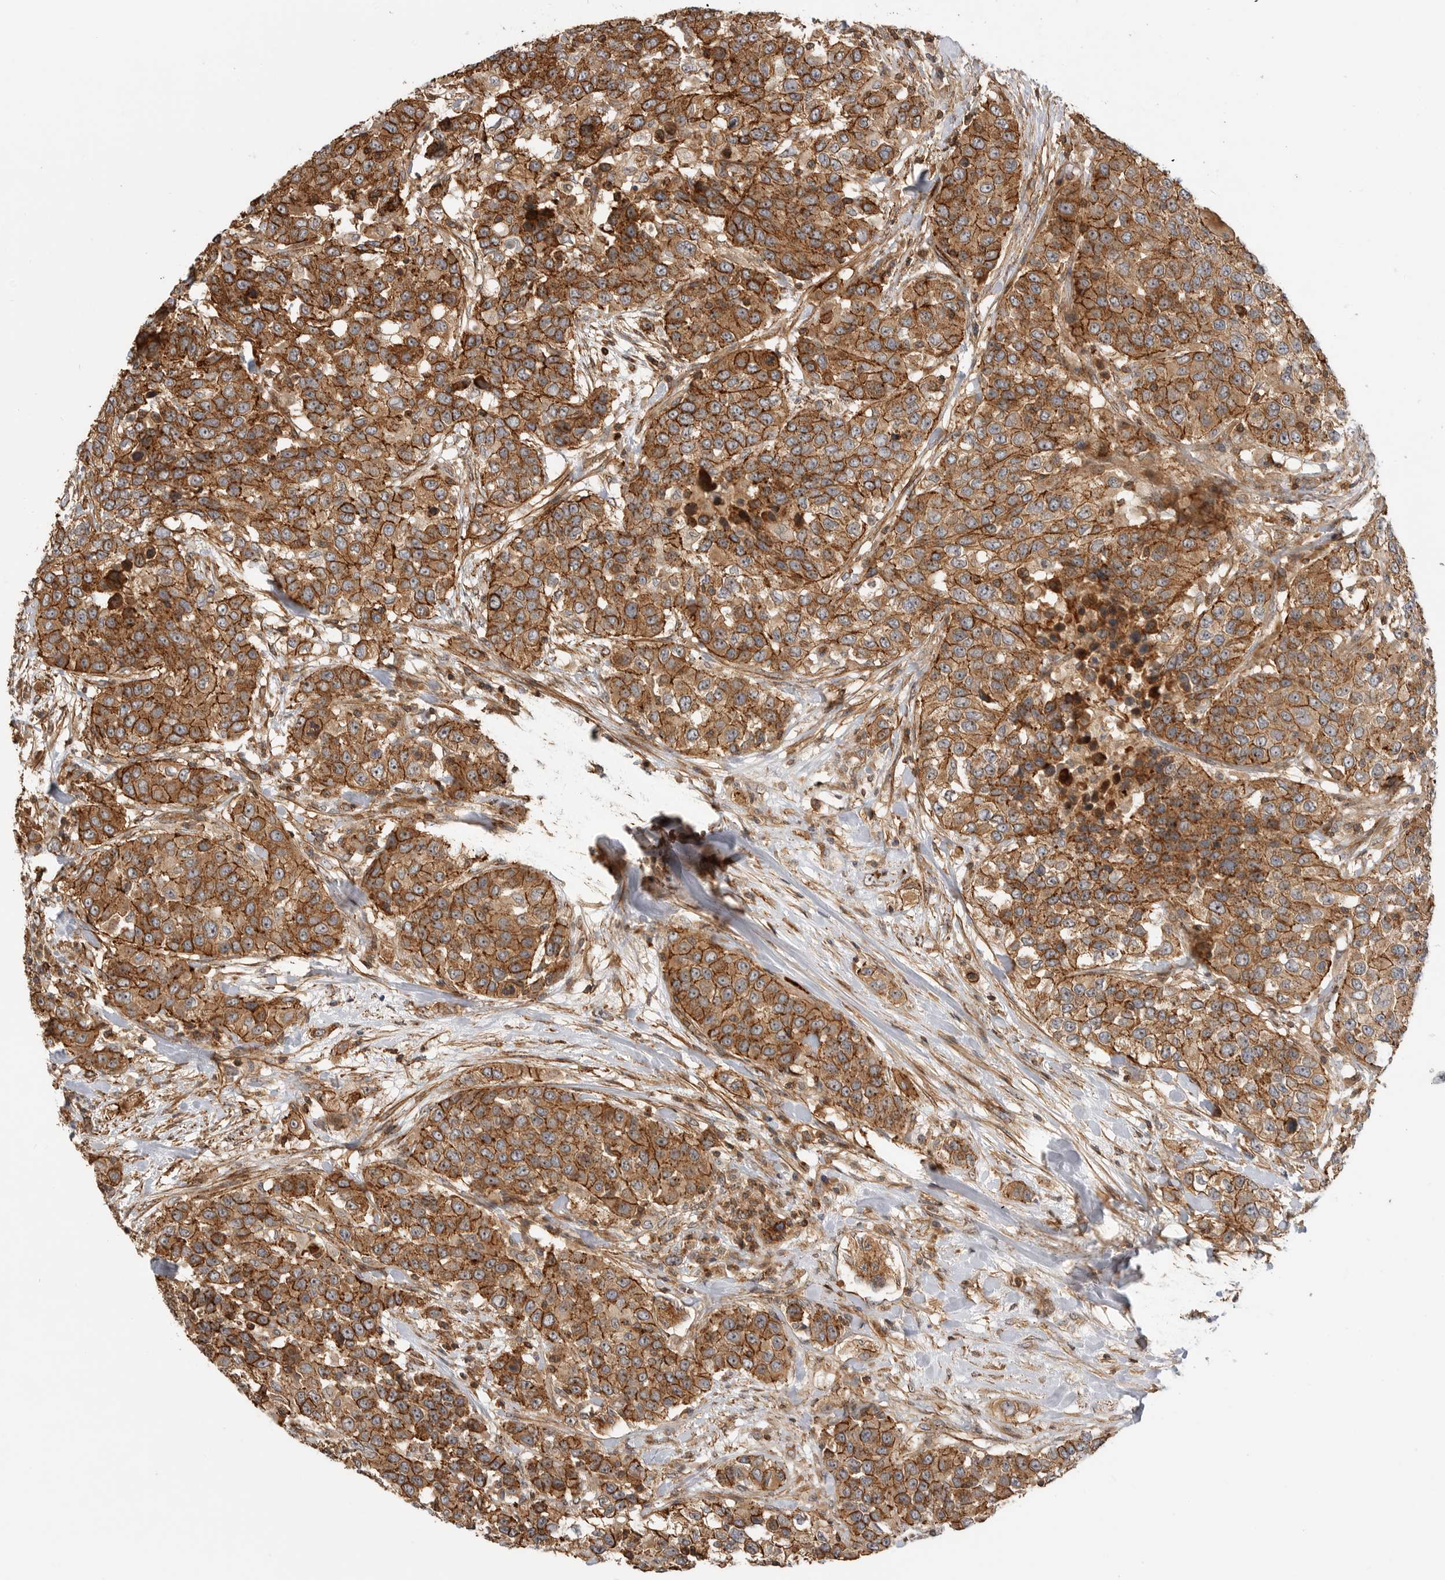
{"staining": {"intensity": "strong", "quantity": ">75%", "location": "cytoplasmic/membranous"}, "tissue": "urothelial cancer", "cell_type": "Tumor cells", "image_type": "cancer", "snomed": [{"axis": "morphology", "description": "Urothelial carcinoma, High grade"}, {"axis": "topography", "description": "Urinary bladder"}], "caption": "Urothelial cancer stained for a protein displays strong cytoplasmic/membranous positivity in tumor cells. (Brightfield microscopy of DAB IHC at high magnification).", "gene": "GPATCH2", "patient": {"sex": "female", "age": 80}}